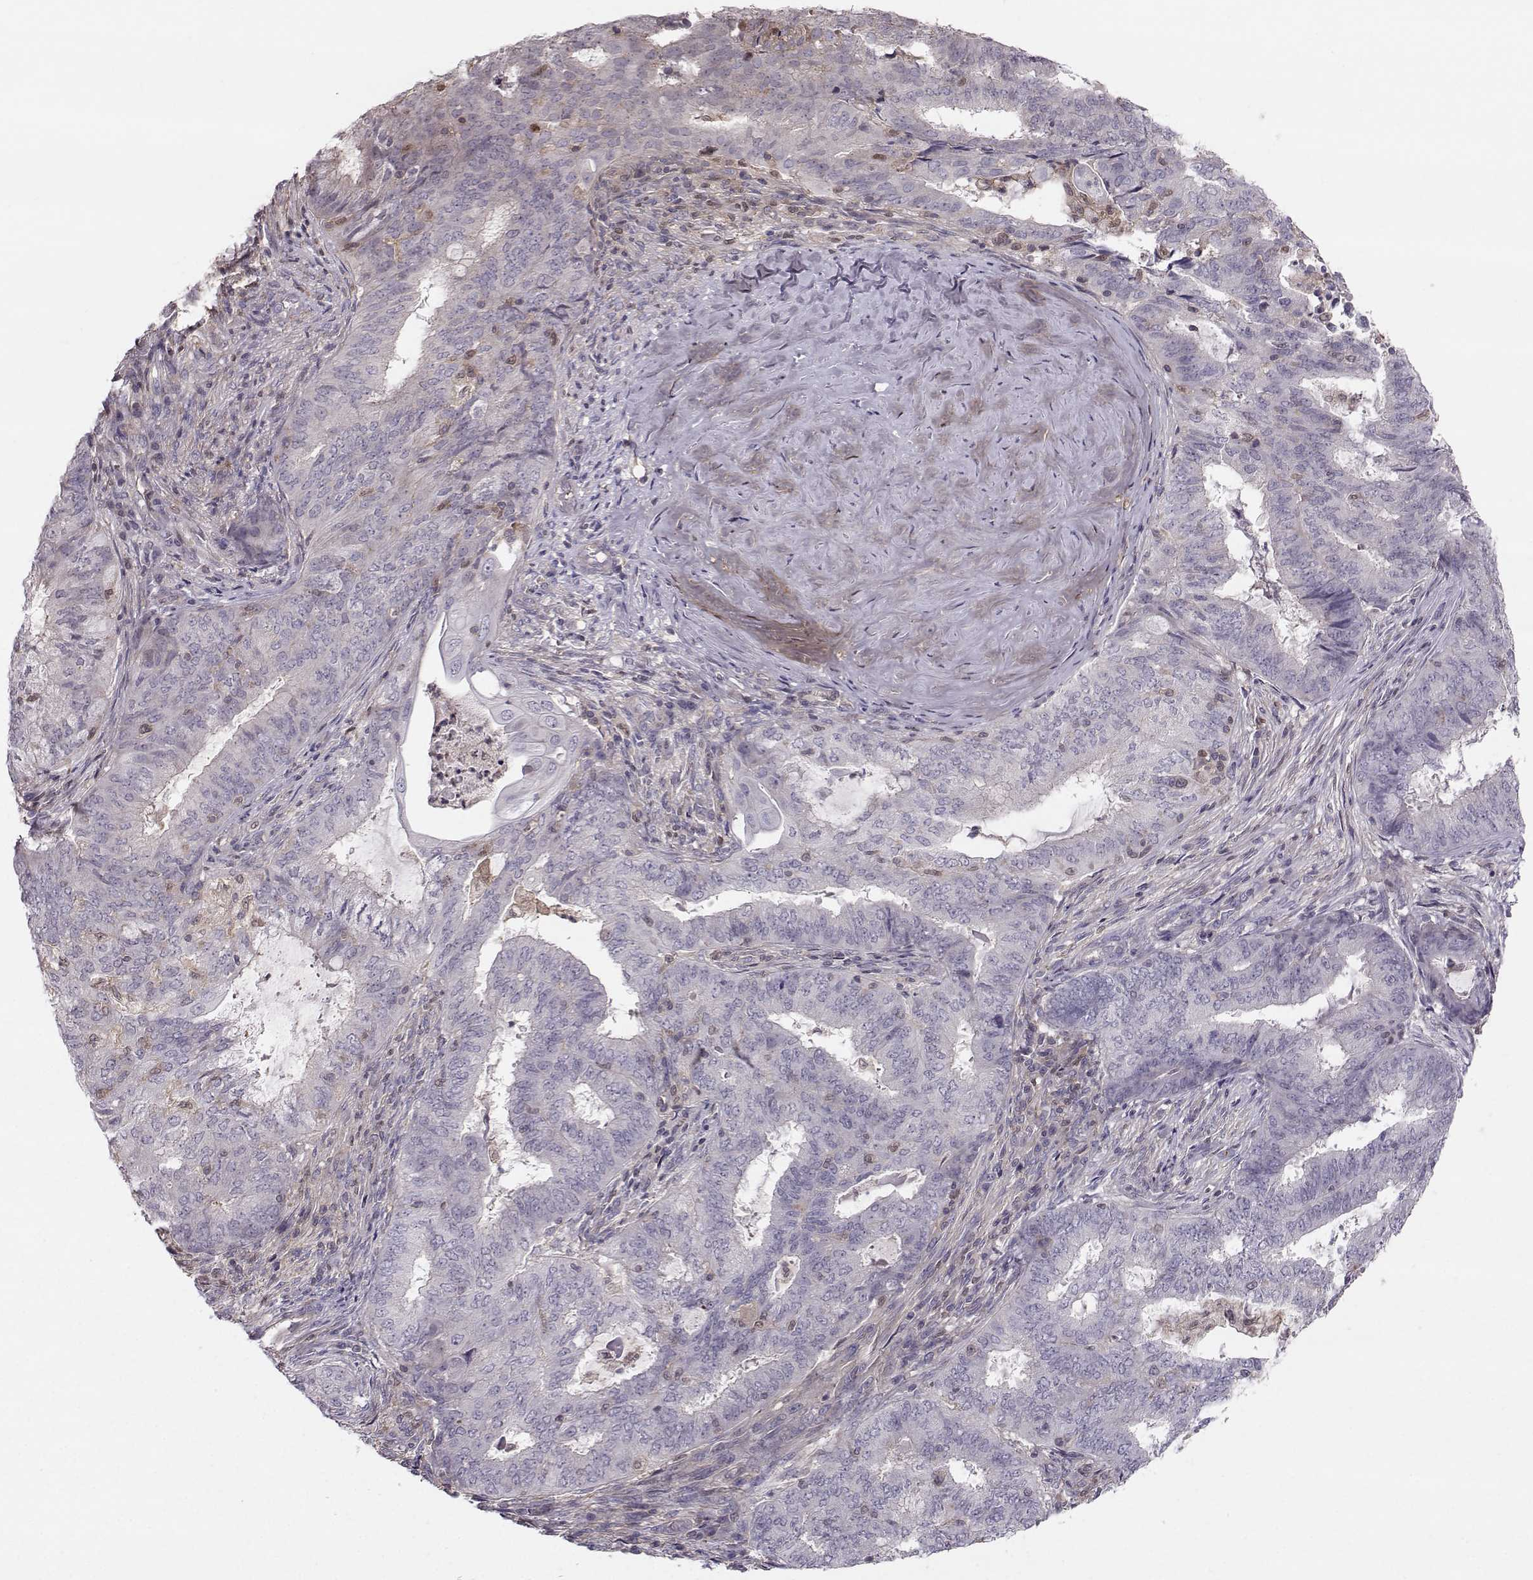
{"staining": {"intensity": "negative", "quantity": "none", "location": "none"}, "tissue": "endometrial cancer", "cell_type": "Tumor cells", "image_type": "cancer", "snomed": [{"axis": "morphology", "description": "Adenocarcinoma, NOS"}, {"axis": "topography", "description": "Endometrium"}], "caption": "Tumor cells are negative for protein expression in human adenocarcinoma (endometrial).", "gene": "ASB16", "patient": {"sex": "female", "age": 62}}